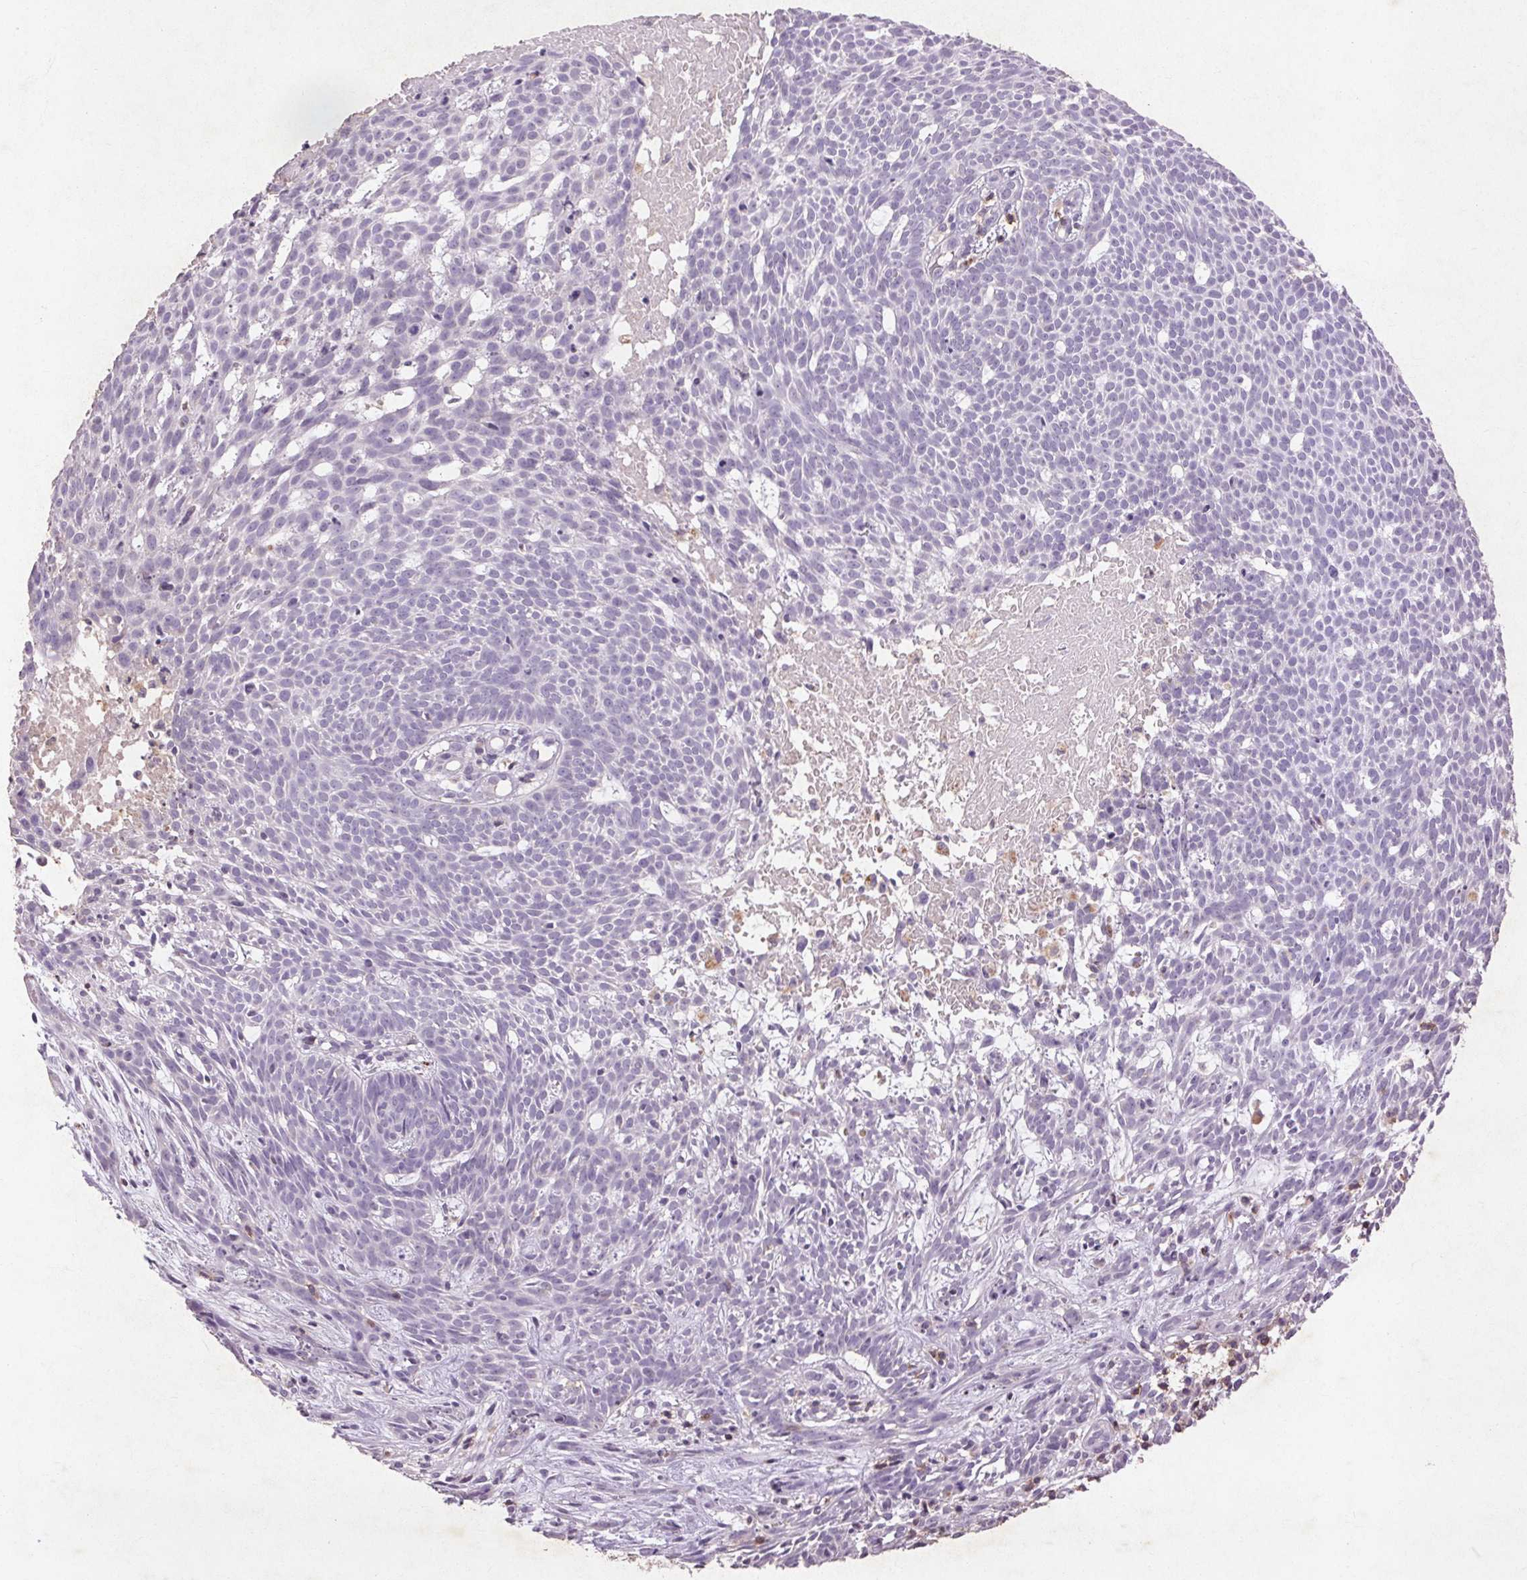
{"staining": {"intensity": "negative", "quantity": "none", "location": "none"}, "tissue": "skin cancer", "cell_type": "Tumor cells", "image_type": "cancer", "snomed": [{"axis": "morphology", "description": "Basal cell carcinoma"}, {"axis": "topography", "description": "Skin"}], "caption": "There is no significant expression in tumor cells of skin basal cell carcinoma.", "gene": "FNDC7", "patient": {"sex": "male", "age": 59}}